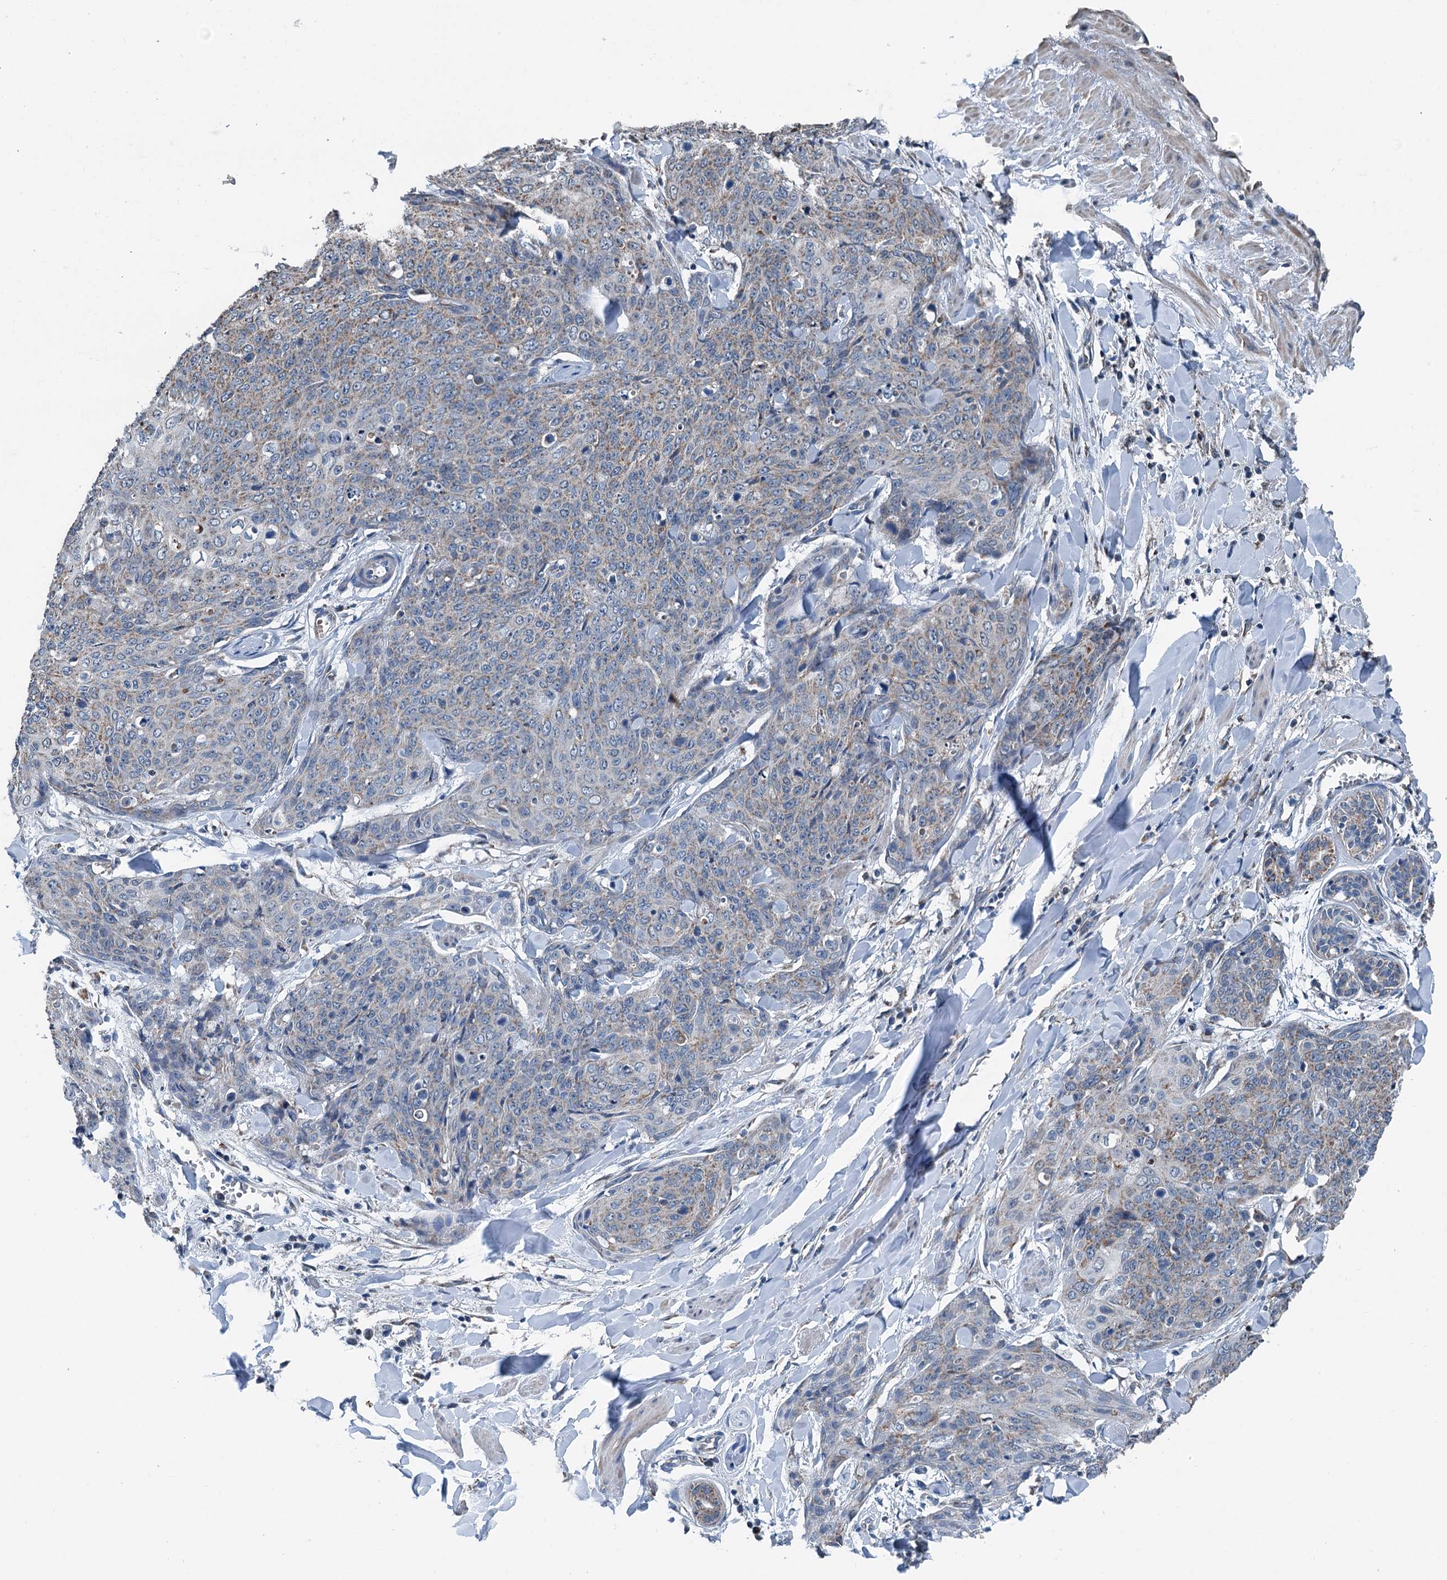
{"staining": {"intensity": "weak", "quantity": "25%-75%", "location": "cytoplasmic/membranous"}, "tissue": "skin cancer", "cell_type": "Tumor cells", "image_type": "cancer", "snomed": [{"axis": "morphology", "description": "Squamous cell carcinoma, NOS"}, {"axis": "topography", "description": "Skin"}, {"axis": "topography", "description": "Vulva"}], "caption": "There is low levels of weak cytoplasmic/membranous positivity in tumor cells of squamous cell carcinoma (skin), as demonstrated by immunohistochemical staining (brown color).", "gene": "TRPT1", "patient": {"sex": "female", "age": 85}}